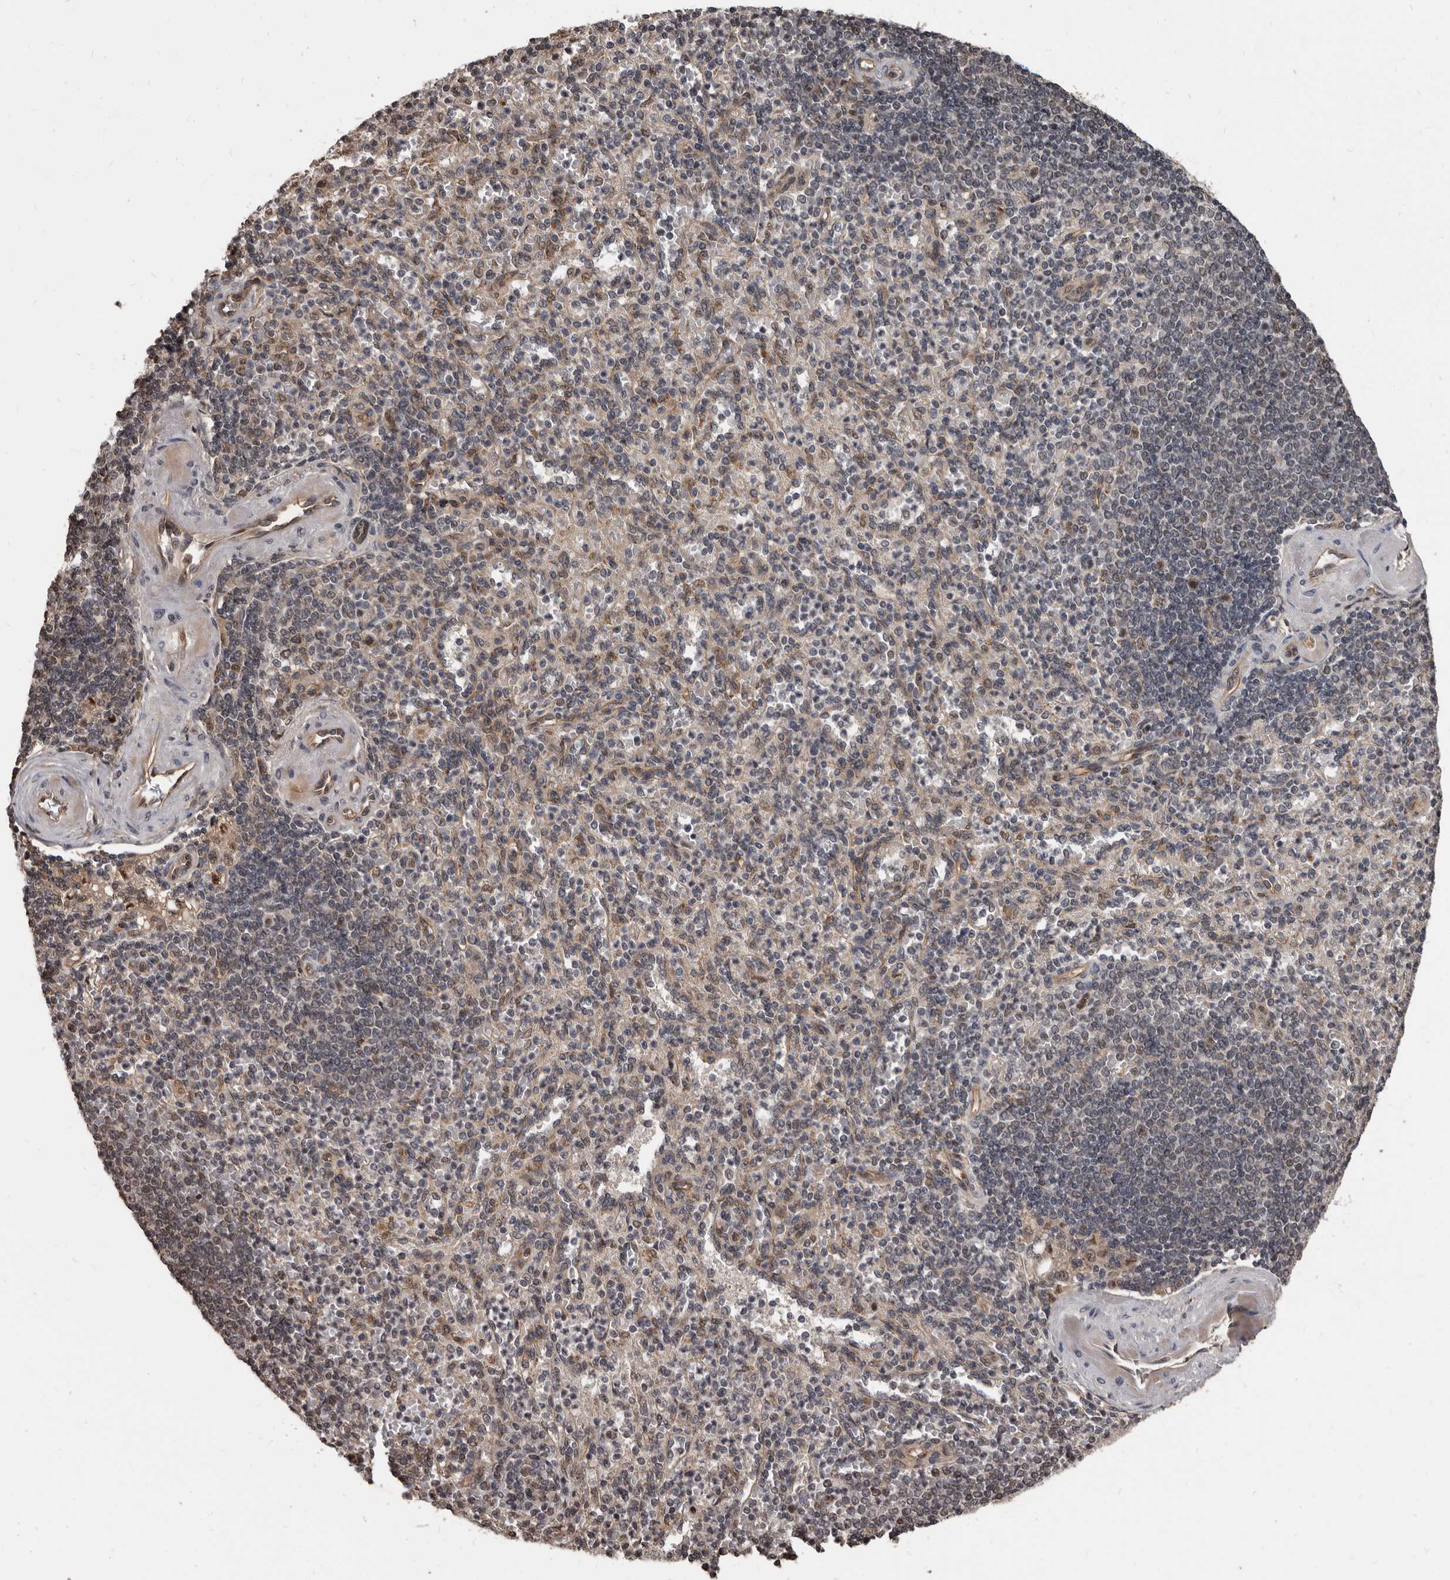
{"staining": {"intensity": "weak", "quantity": "25%-75%", "location": "nuclear"}, "tissue": "spleen", "cell_type": "Cells in red pulp", "image_type": "normal", "snomed": [{"axis": "morphology", "description": "Normal tissue, NOS"}, {"axis": "topography", "description": "Spleen"}], "caption": "Spleen stained with a brown dye displays weak nuclear positive positivity in approximately 25%-75% of cells in red pulp.", "gene": "AHR", "patient": {"sex": "female", "age": 74}}